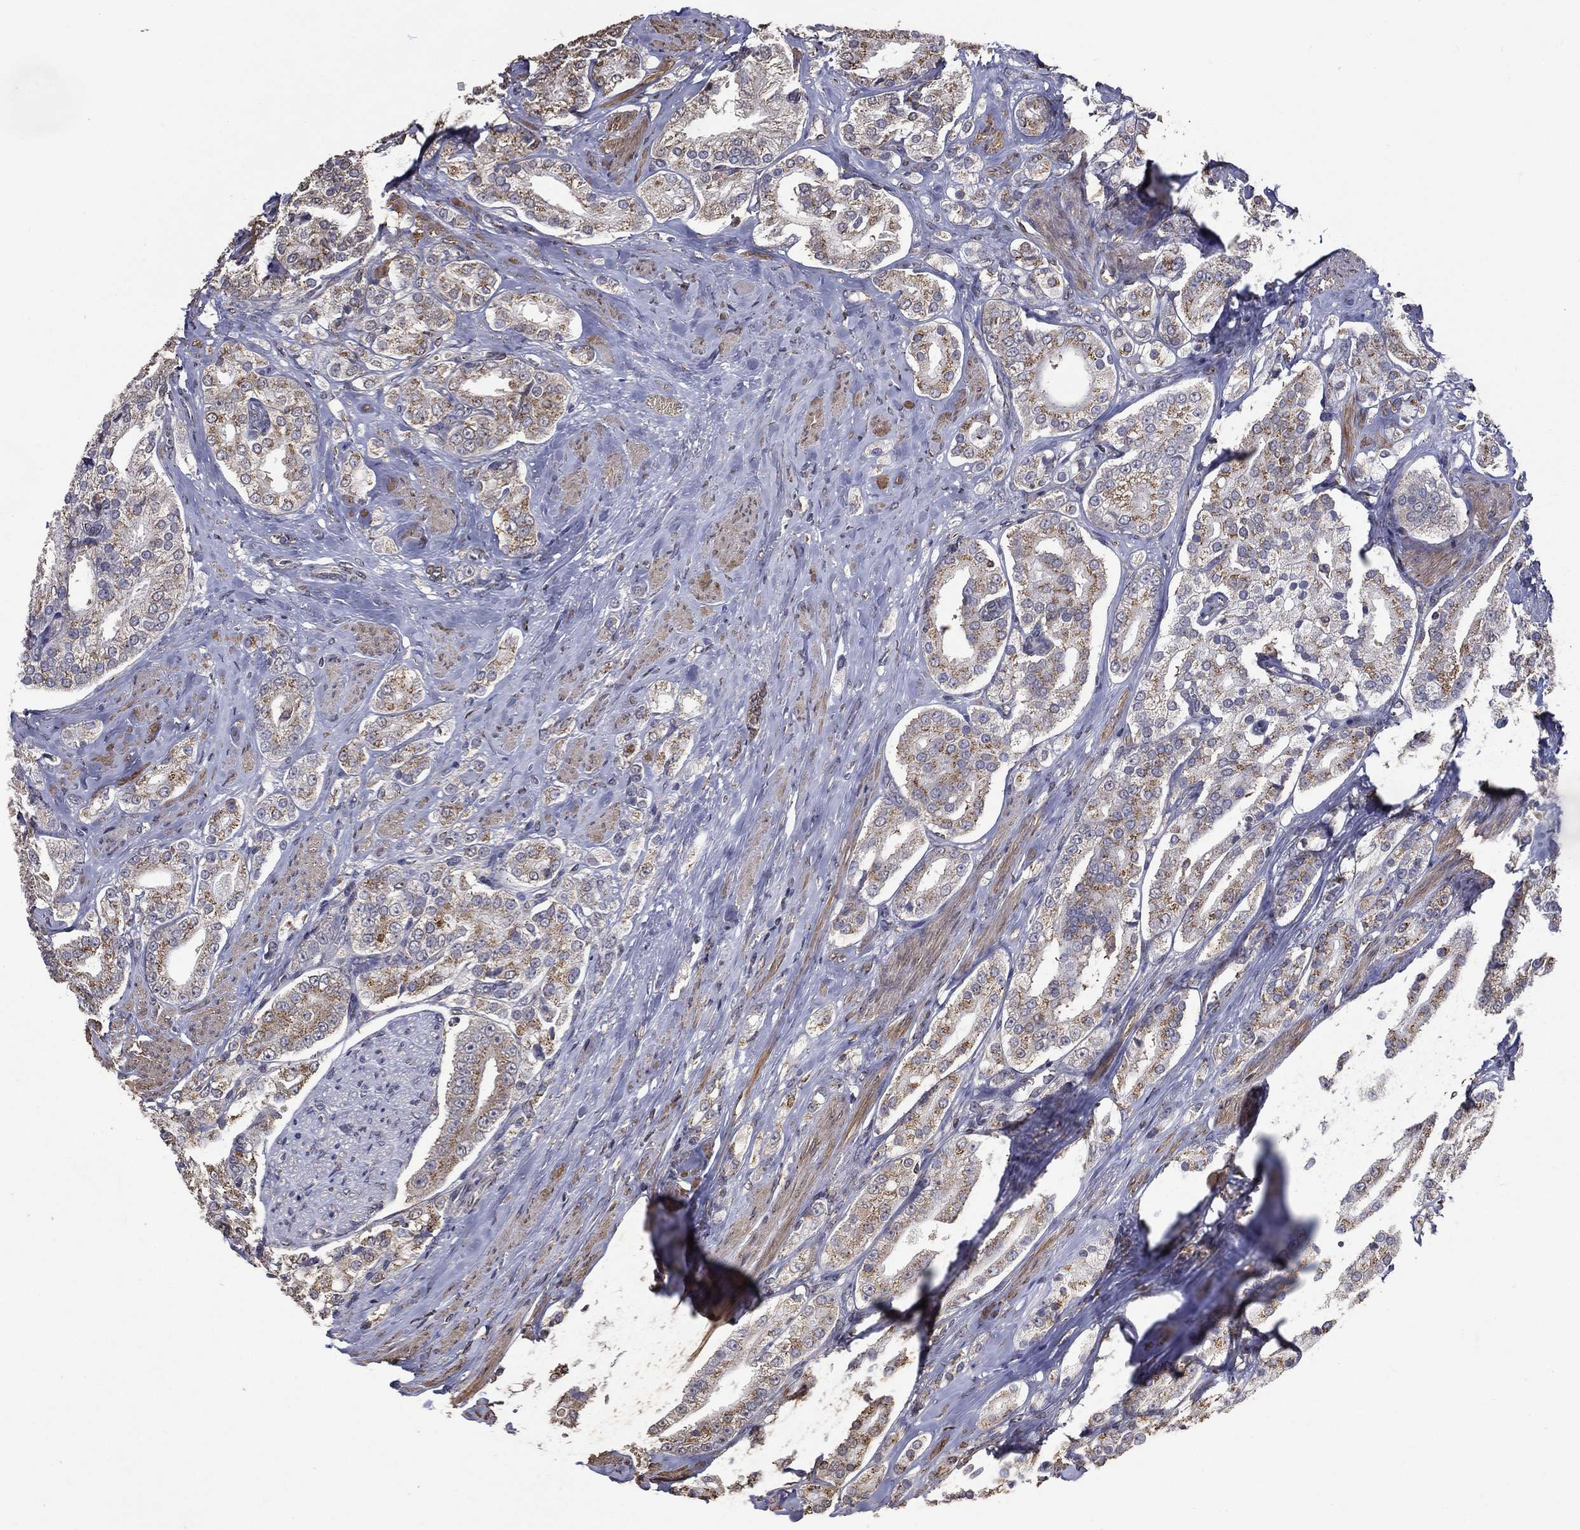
{"staining": {"intensity": "moderate", "quantity": "25%-75%", "location": "cytoplasmic/membranous"}, "tissue": "prostate cancer", "cell_type": "Tumor cells", "image_type": "cancer", "snomed": [{"axis": "morphology", "description": "Adenocarcinoma, NOS"}, {"axis": "topography", "description": "Prostate and seminal vesicle, NOS"}, {"axis": "topography", "description": "Prostate"}], "caption": "Prostate adenocarcinoma stained with a protein marker demonstrates moderate staining in tumor cells.", "gene": "GPR183", "patient": {"sex": "male", "age": 67}}